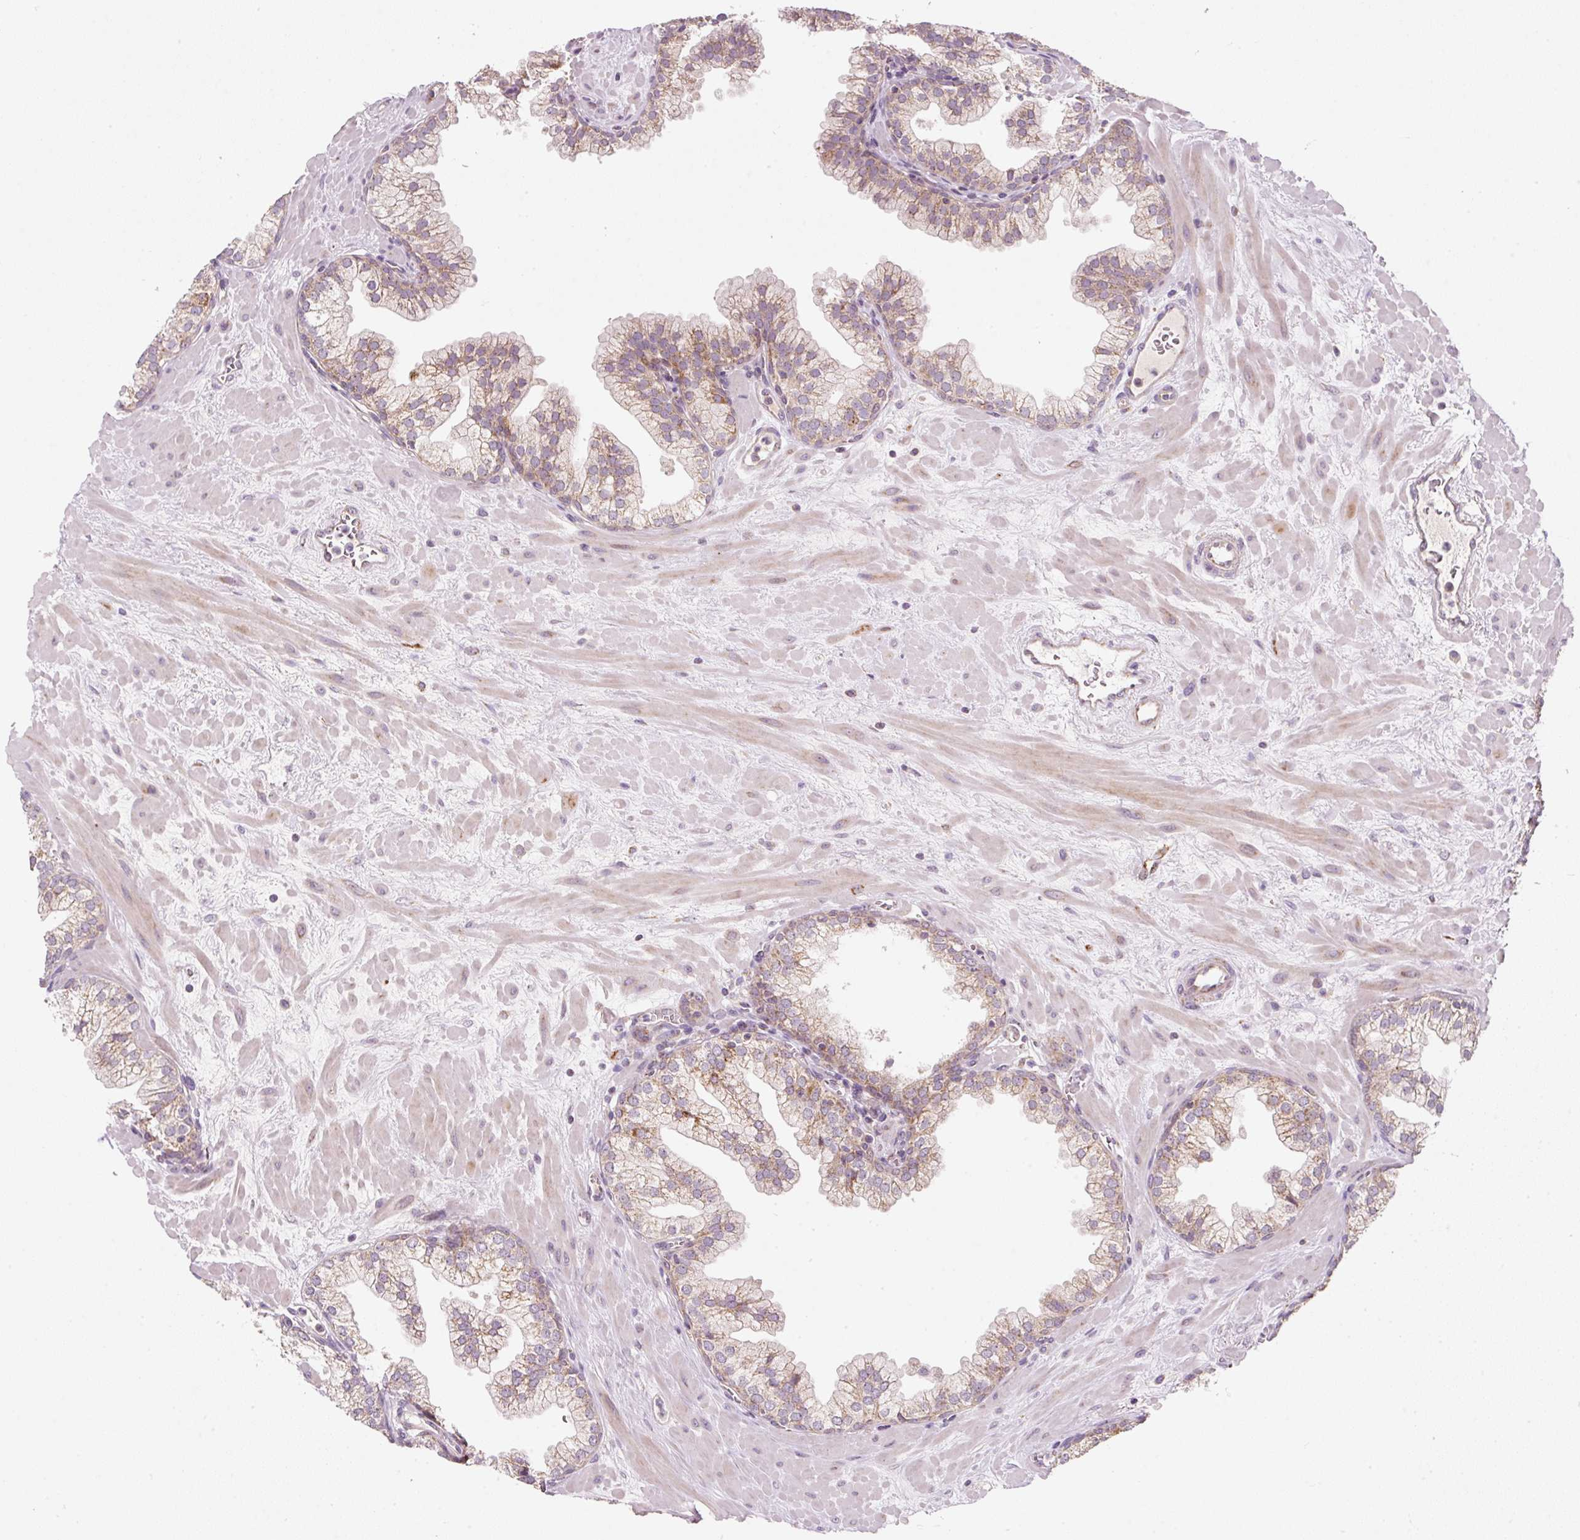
{"staining": {"intensity": "moderate", "quantity": ">75%", "location": "cytoplasmic/membranous"}, "tissue": "prostate", "cell_type": "Glandular cells", "image_type": "normal", "snomed": [{"axis": "morphology", "description": "Normal tissue, NOS"}, {"axis": "topography", "description": "Prostate"}, {"axis": "topography", "description": "Peripheral nerve tissue"}], "caption": "Immunohistochemical staining of benign prostate reveals moderate cytoplasmic/membranous protein positivity in approximately >75% of glandular cells.", "gene": "FAM78B", "patient": {"sex": "male", "age": 61}}